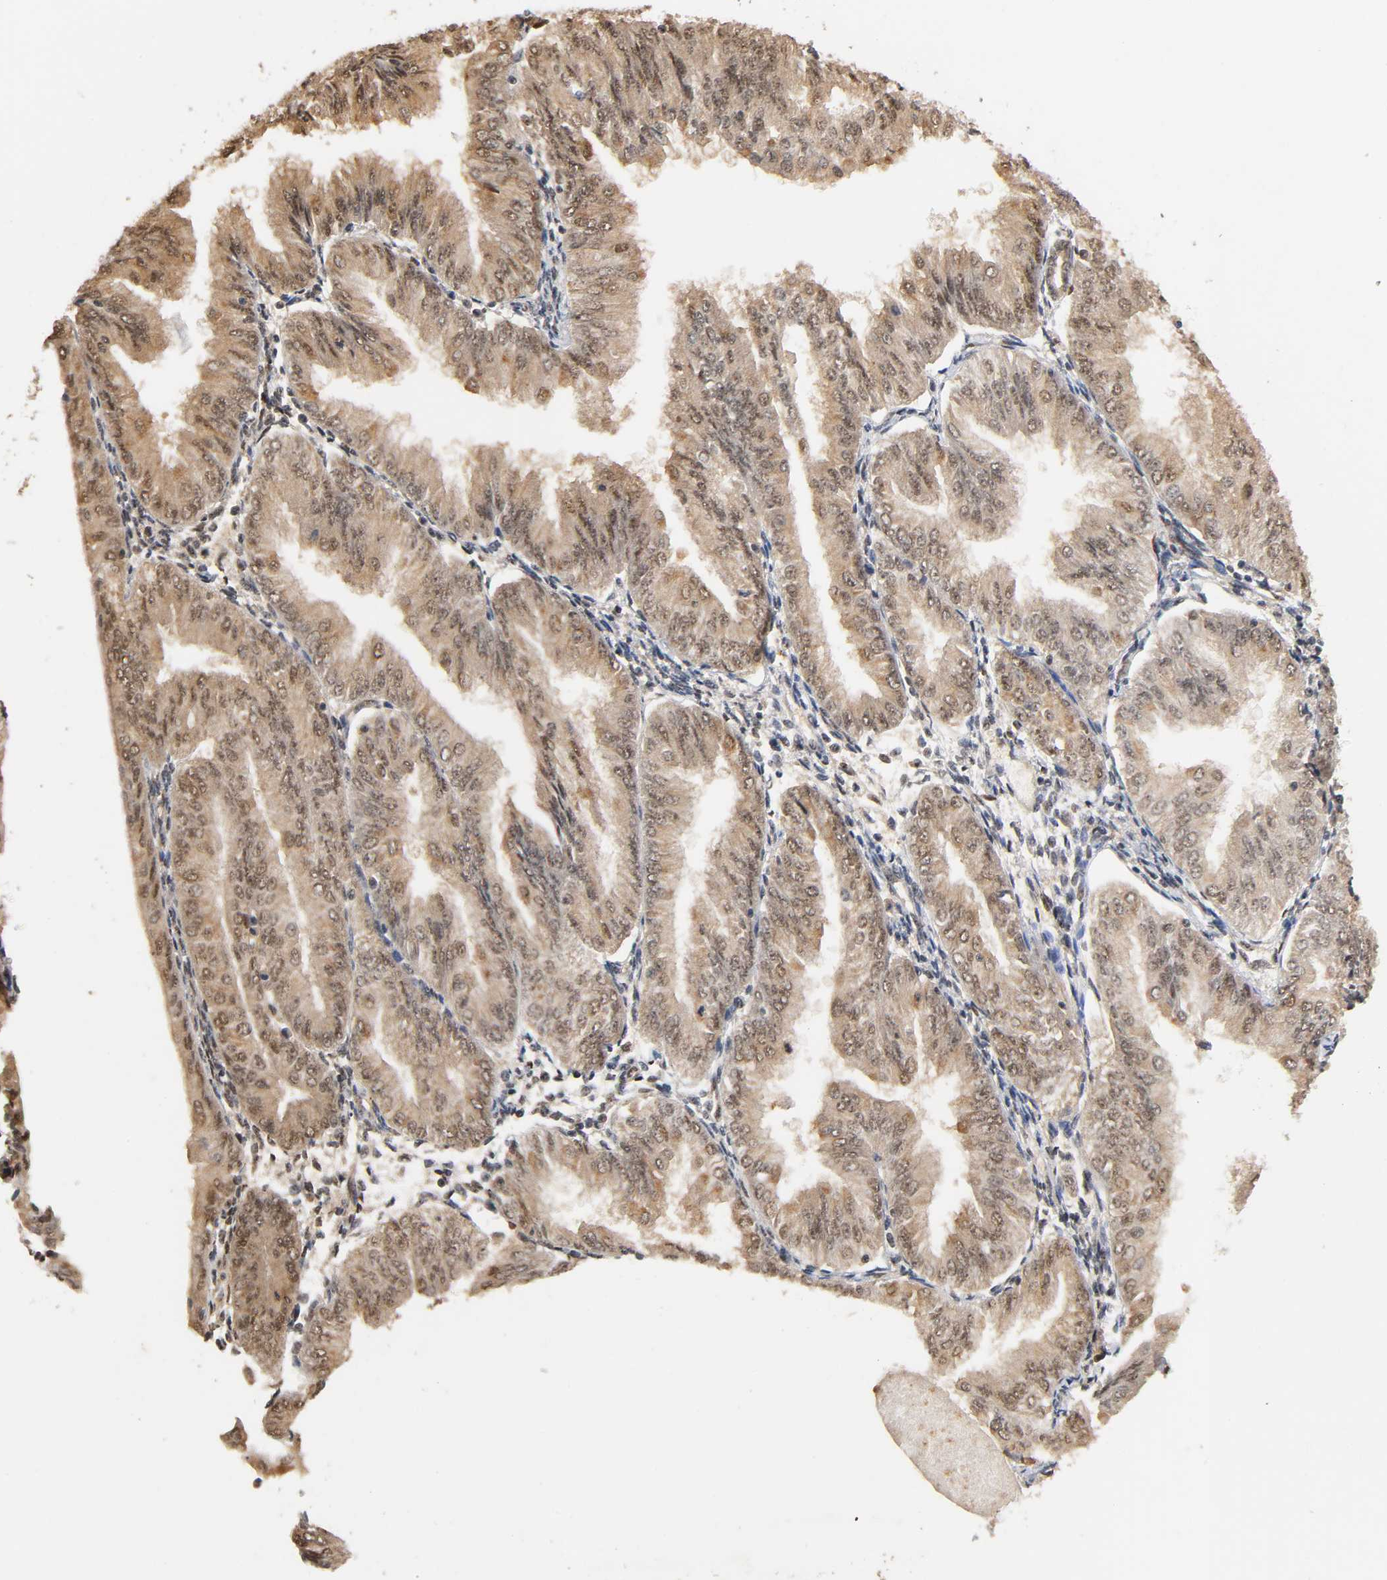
{"staining": {"intensity": "weak", "quantity": "25%-75%", "location": "cytoplasmic/membranous,nuclear"}, "tissue": "endometrial cancer", "cell_type": "Tumor cells", "image_type": "cancer", "snomed": [{"axis": "morphology", "description": "Adenocarcinoma, NOS"}, {"axis": "topography", "description": "Endometrium"}], "caption": "Adenocarcinoma (endometrial) stained with a brown dye displays weak cytoplasmic/membranous and nuclear positive expression in about 25%-75% of tumor cells.", "gene": "UBC", "patient": {"sex": "female", "age": 53}}